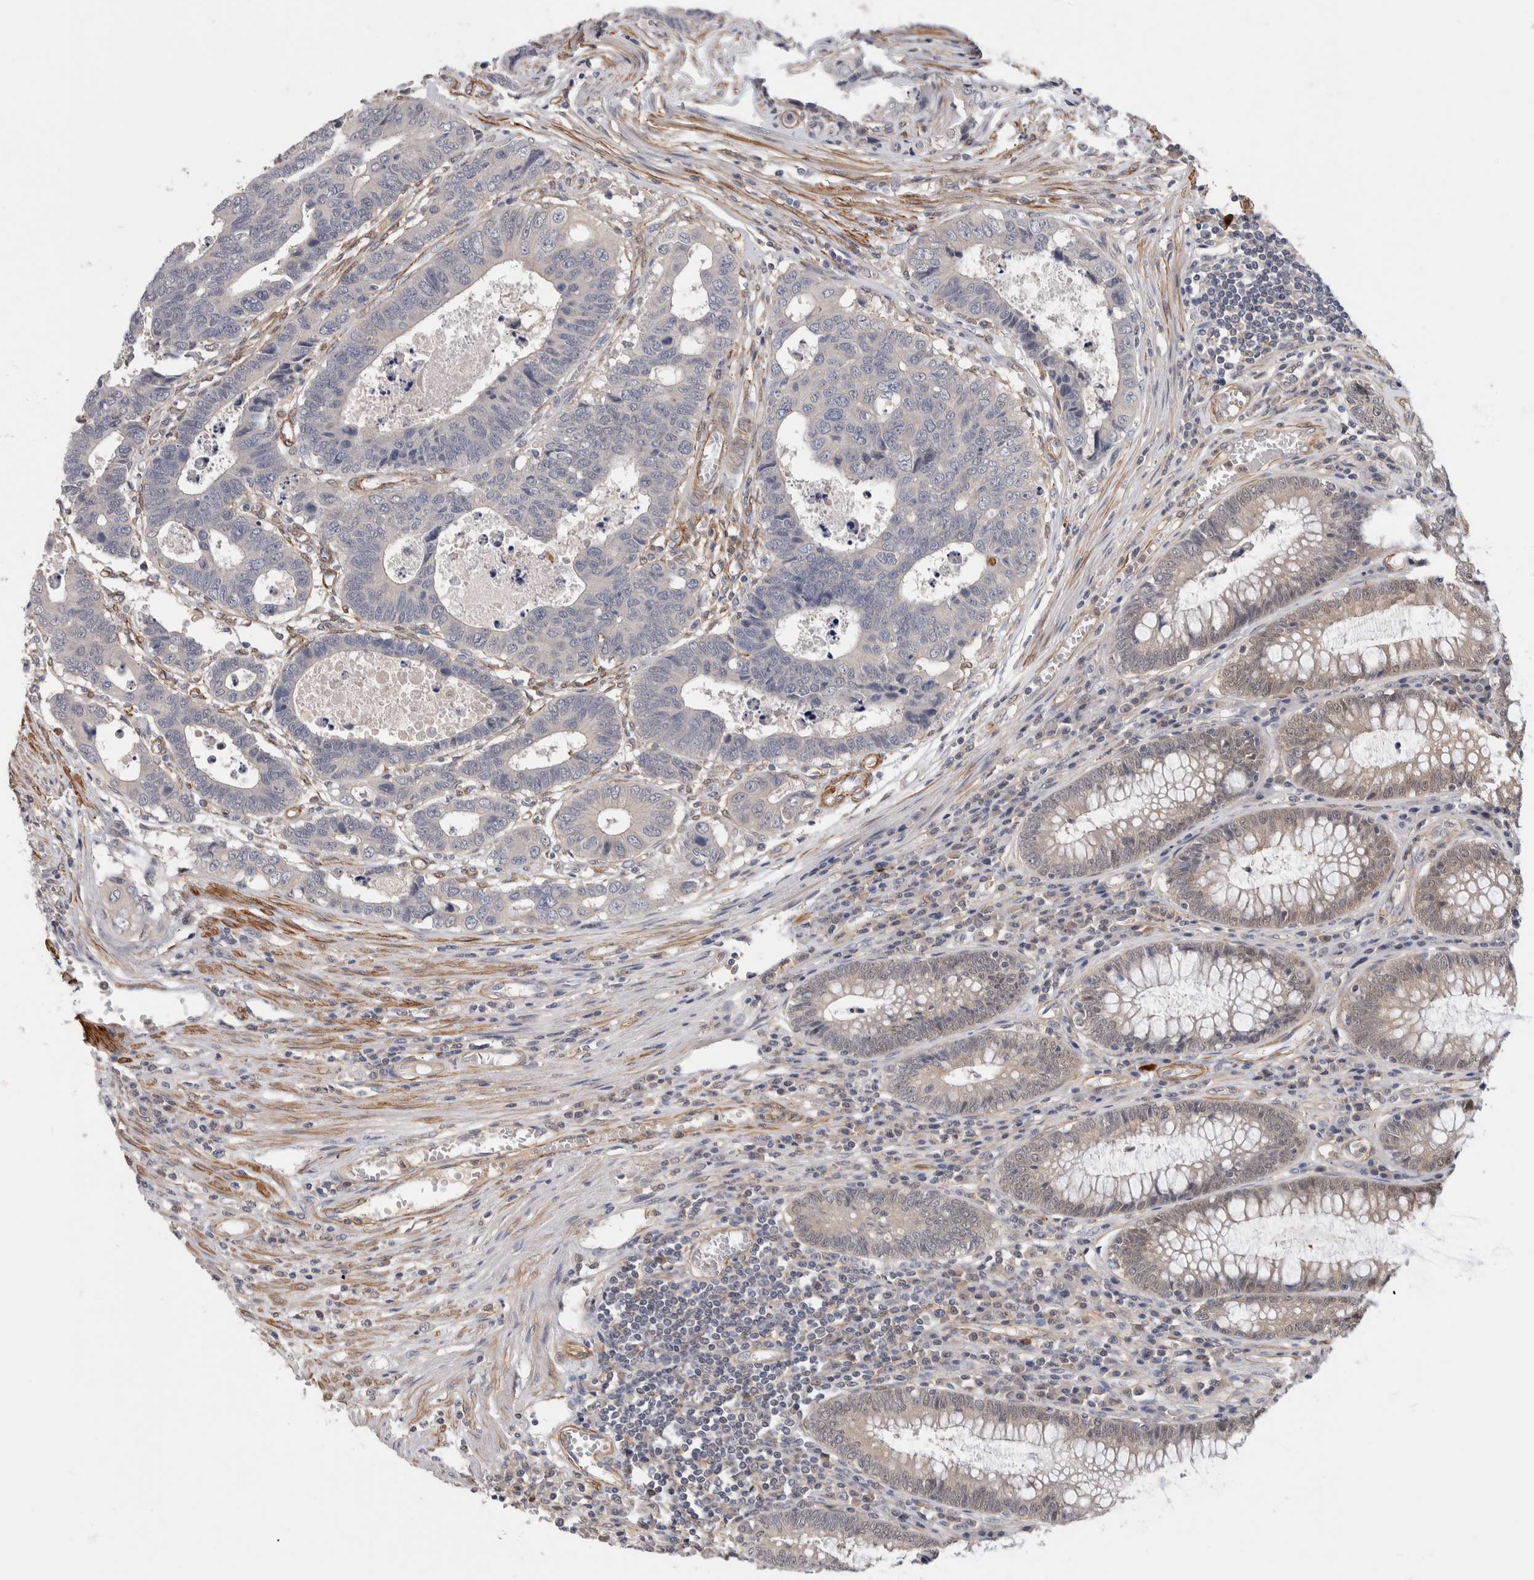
{"staining": {"intensity": "negative", "quantity": "none", "location": "none"}, "tissue": "colorectal cancer", "cell_type": "Tumor cells", "image_type": "cancer", "snomed": [{"axis": "morphology", "description": "Adenocarcinoma, NOS"}, {"axis": "topography", "description": "Rectum"}], "caption": "Tumor cells are negative for protein expression in human adenocarcinoma (colorectal).", "gene": "PGM1", "patient": {"sex": "male", "age": 84}}